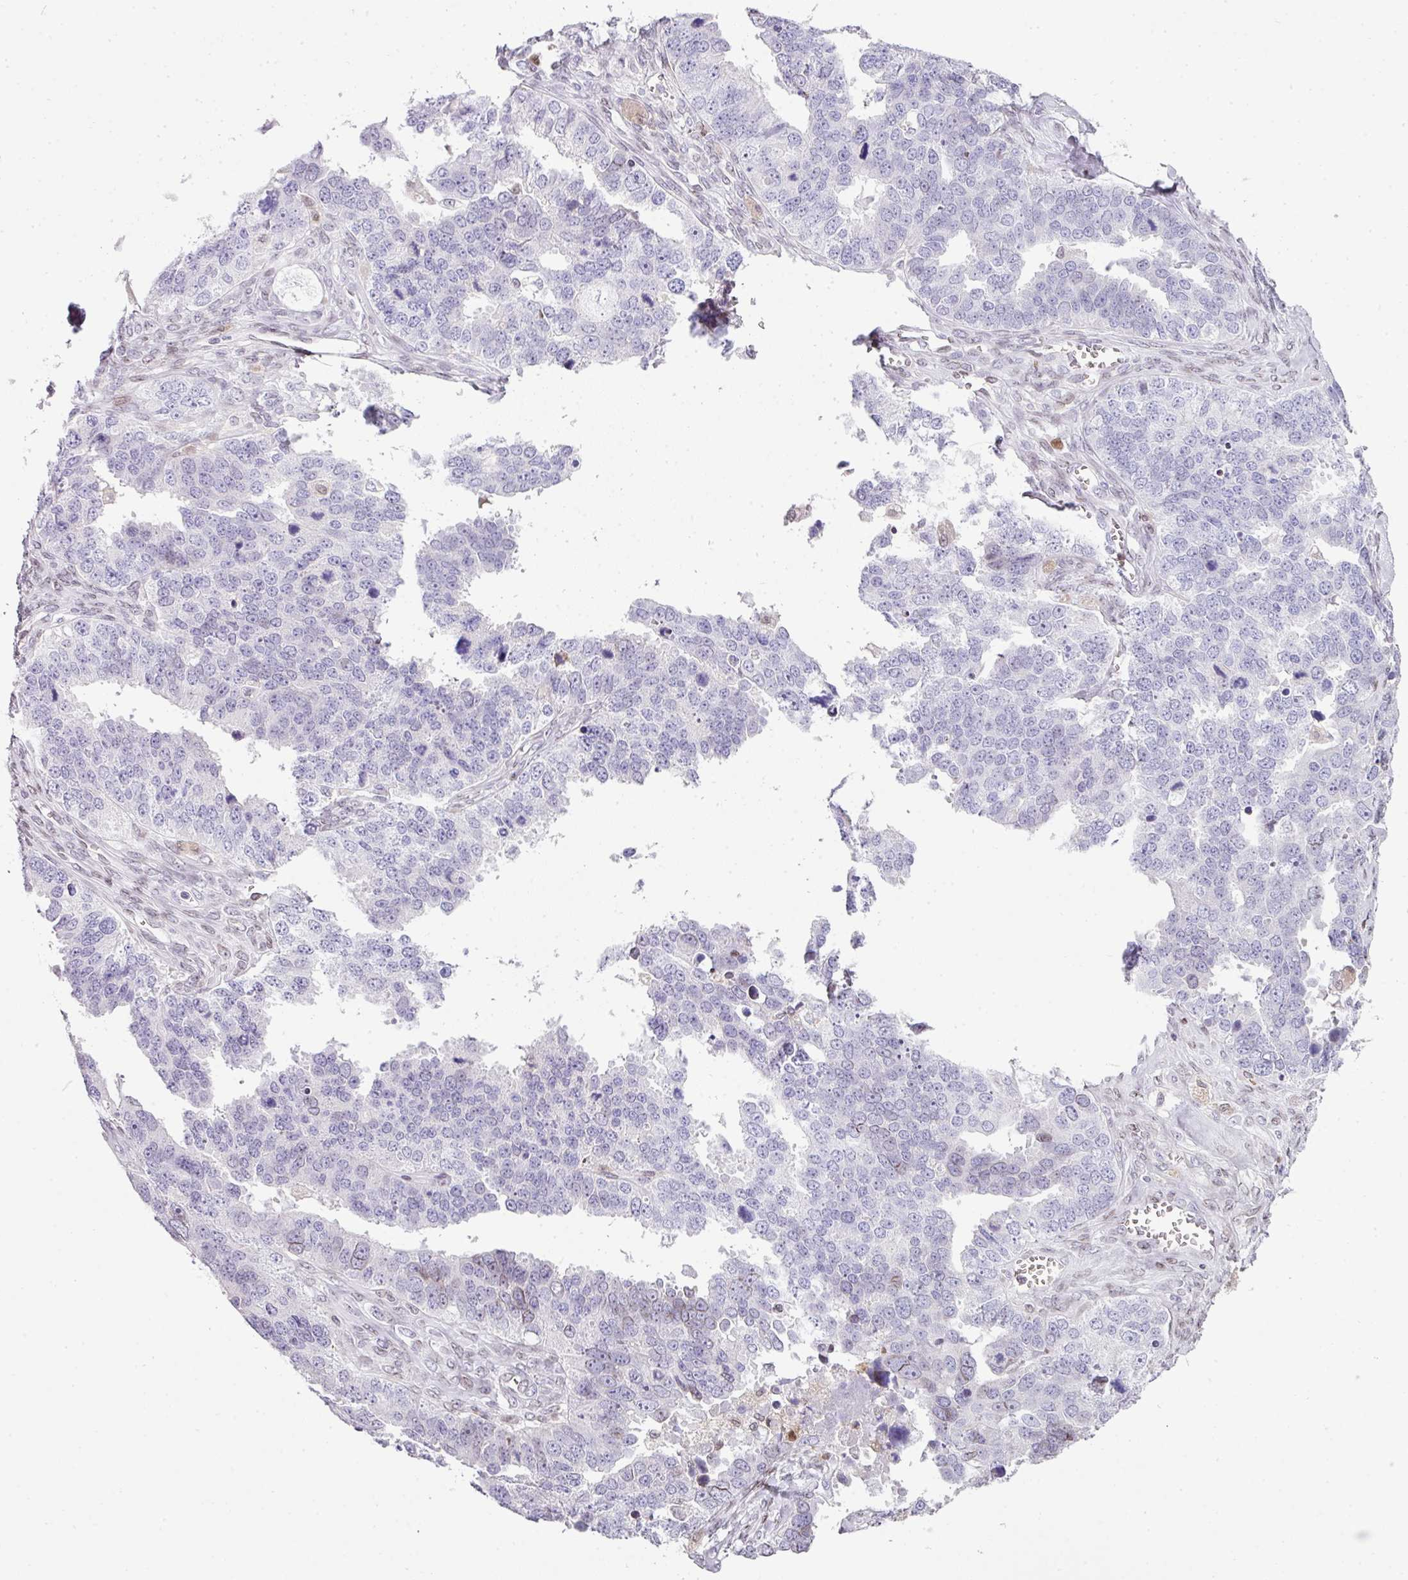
{"staining": {"intensity": "negative", "quantity": "none", "location": "none"}, "tissue": "ovarian cancer", "cell_type": "Tumor cells", "image_type": "cancer", "snomed": [{"axis": "morphology", "description": "Cystadenocarcinoma, serous, NOS"}, {"axis": "topography", "description": "Ovary"}], "caption": "An immunohistochemistry micrograph of ovarian serous cystadenocarcinoma is shown. There is no staining in tumor cells of ovarian serous cystadenocarcinoma.", "gene": "PLK1", "patient": {"sex": "female", "age": 76}}